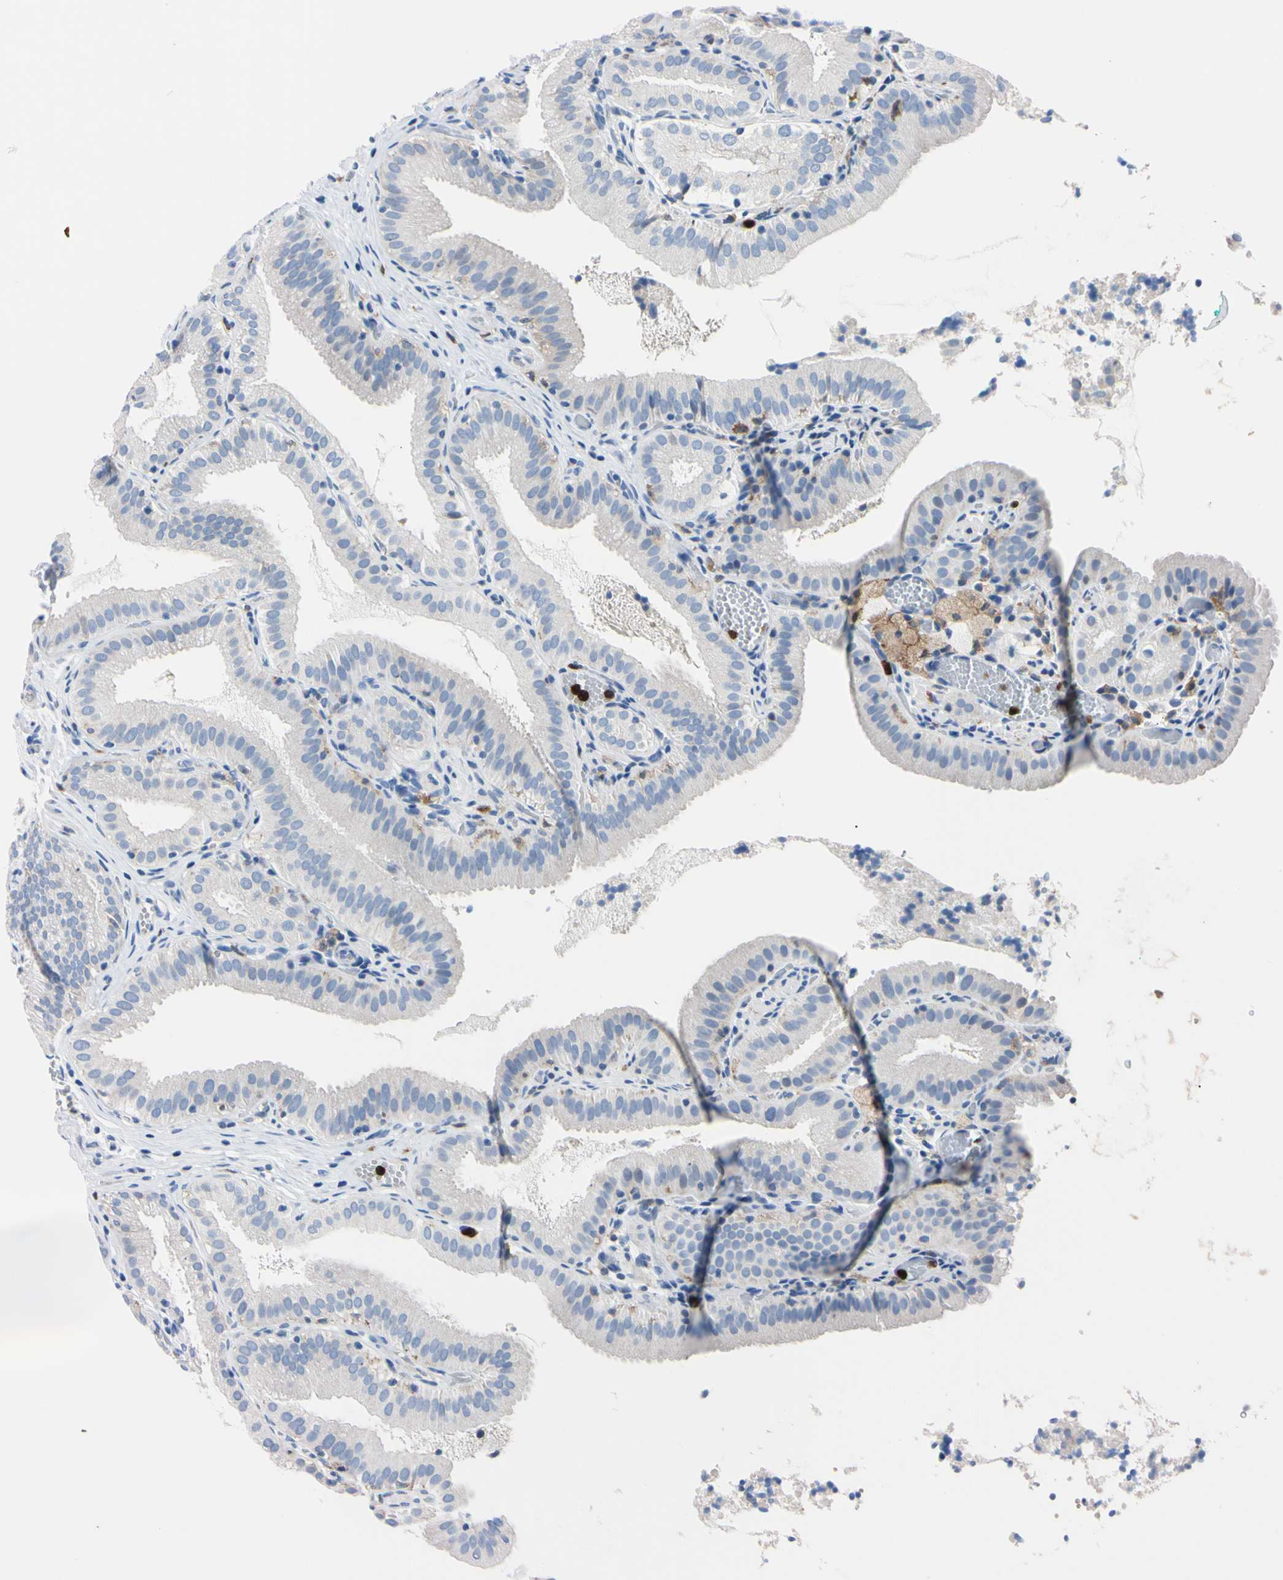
{"staining": {"intensity": "negative", "quantity": "none", "location": "none"}, "tissue": "gallbladder", "cell_type": "Glandular cells", "image_type": "normal", "snomed": [{"axis": "morphology", "description": "Normal tissue, NOS"}, {"axis": "topography", "description": "Gallbladder"}], "caption": "This is a histopathology image of immunohistochemistry staining of unremarkable gallbladder, which shows no positivity in glandular cells. (Stains: DAB IHC with hematoxylin counter stain, Microscopy: brightfield microscopy at high magnification).", "gene": "NCF4", "patient": {"sex": "male", "age": 54}}